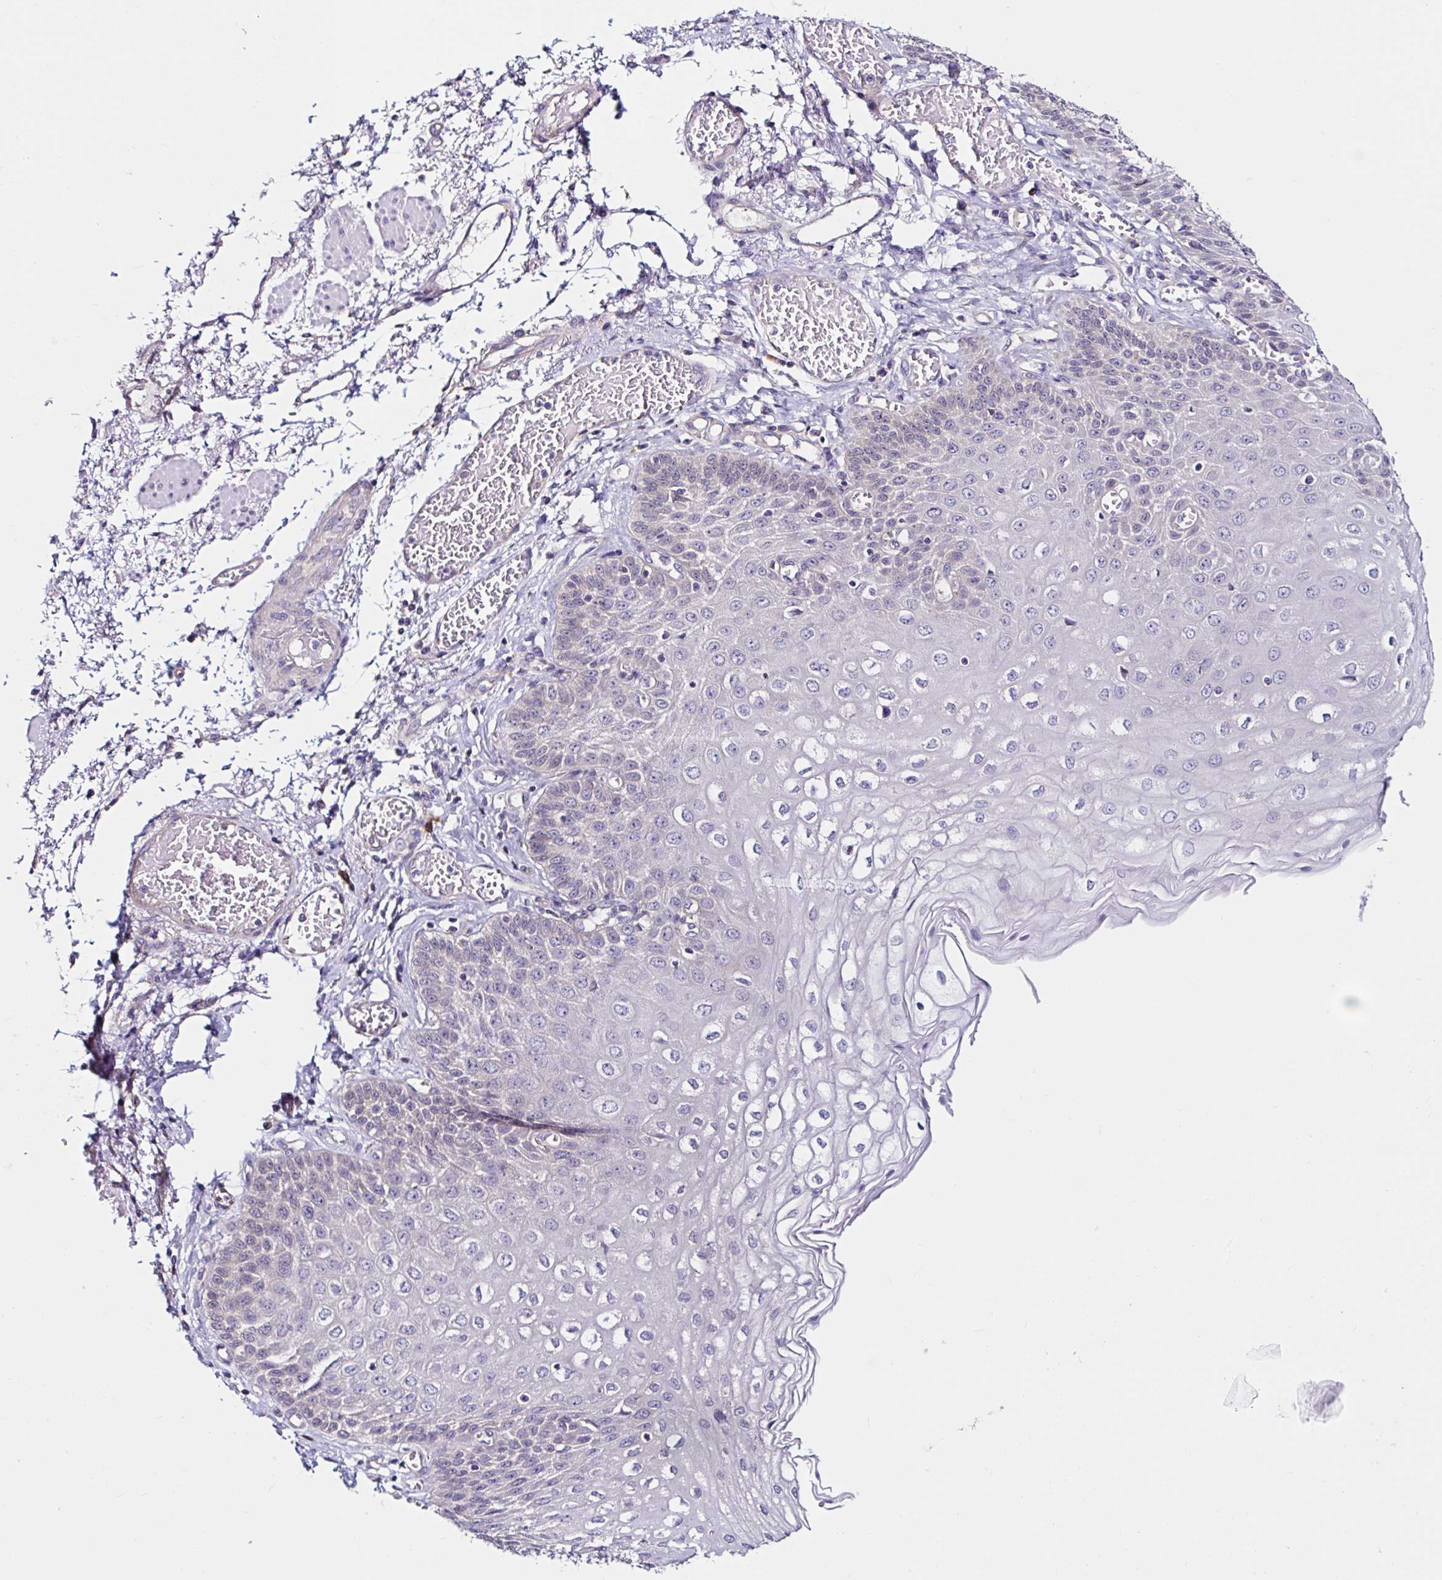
{"staining": {"intensity": "negative", "quantity": "none", "location": "none"}, "tissue": "esophagus", "cell_type": "Squamous epithelial cells", "image_type": "normal", "snomed": [{"axis": "morphology", "description": "Normal tissue, NOS"}, {"axis": "morphology", "description": "Adenocarcinoma, NOS"}, {"axis": "topography", "description": "Esophagus"}], "caption": "The micrograph exhibits no significant positivity in squamous epithelial cells of esophagus. (DAB immunohistochemistry (IHC) with hematoxylin counter stain).", "gene": "VSIG2", "patient": {"sex": "male", "age": 81}}